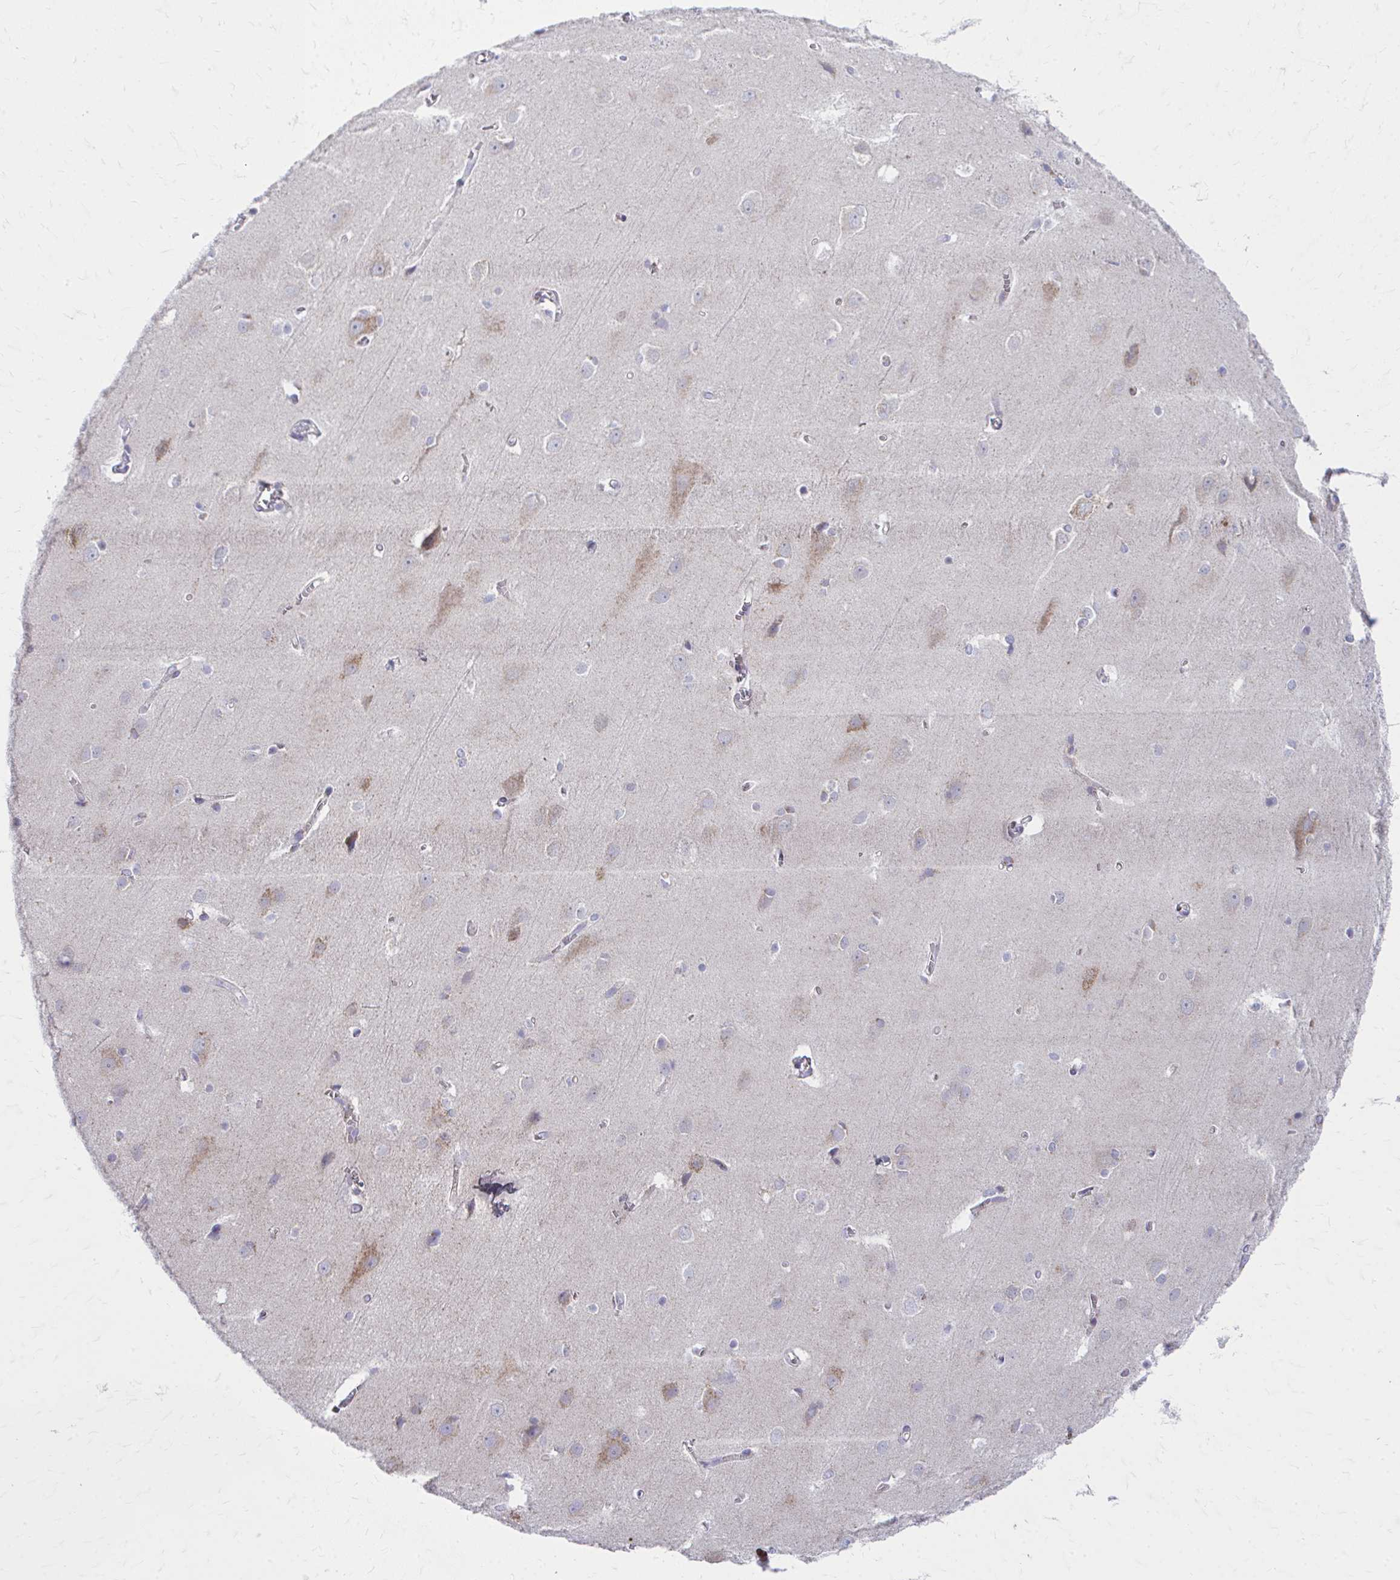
{"staining": {"intensity": "negative", "quantity": "none", "location": "none"}, "tissue": "cerebral cortex", "cell_type": "Endothelial cells", "image_type": "normal", "snomed": [{"axis": "morphology", "description": "Normal tissue, NOS"}, {"axis": "topography", "description": "Cerebral cortex"}], "caption": "Immunohistochemistry image of benign human cerebral cortex stained for a protein (brown), which displays no expression in endothelial cells.", "gene": "MRPL19", "patient": {"sex": "male", "age": 37}}